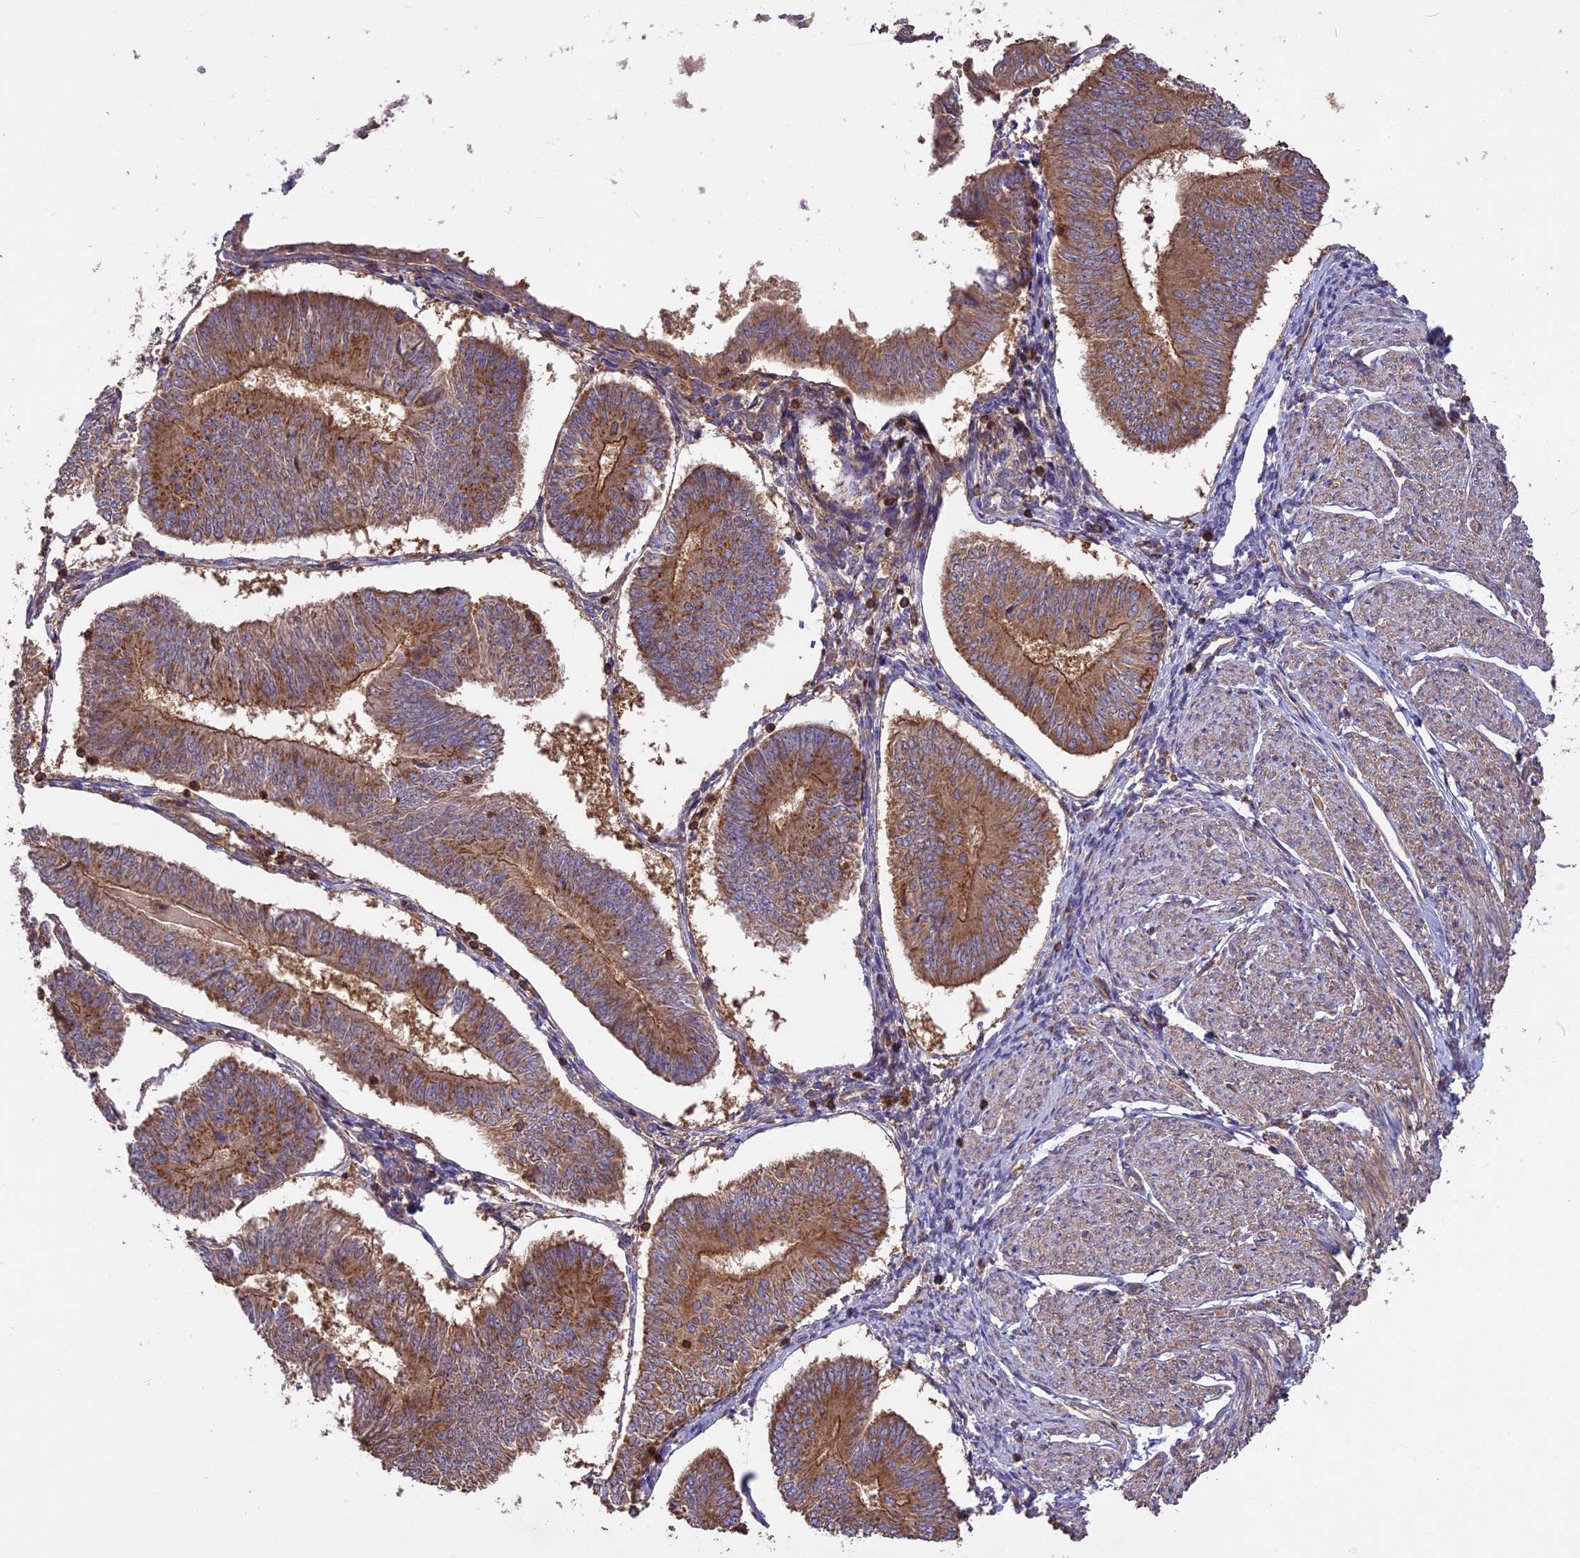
{"staining": {"intensity": "moderate", "quantity": ">75%", "location": "cytoplasmic/membranous"}, "tissue": "endometrial cancer", "cell_type": "Tumor cells", "image_type": "cancer", "snomed": [{"axis": "morphology", "description": "Adenocarcinoma, NOS"}, {"axis": "topography", "description": "Endometrium"}], "caption": "Tumor cells reveal moderate cytoplasmic/membranous expression in about >75% of cells in endometrial adenocarcinoma.", "gene": "NUDT8", "patient": {"sex": "female", "age": 58}}